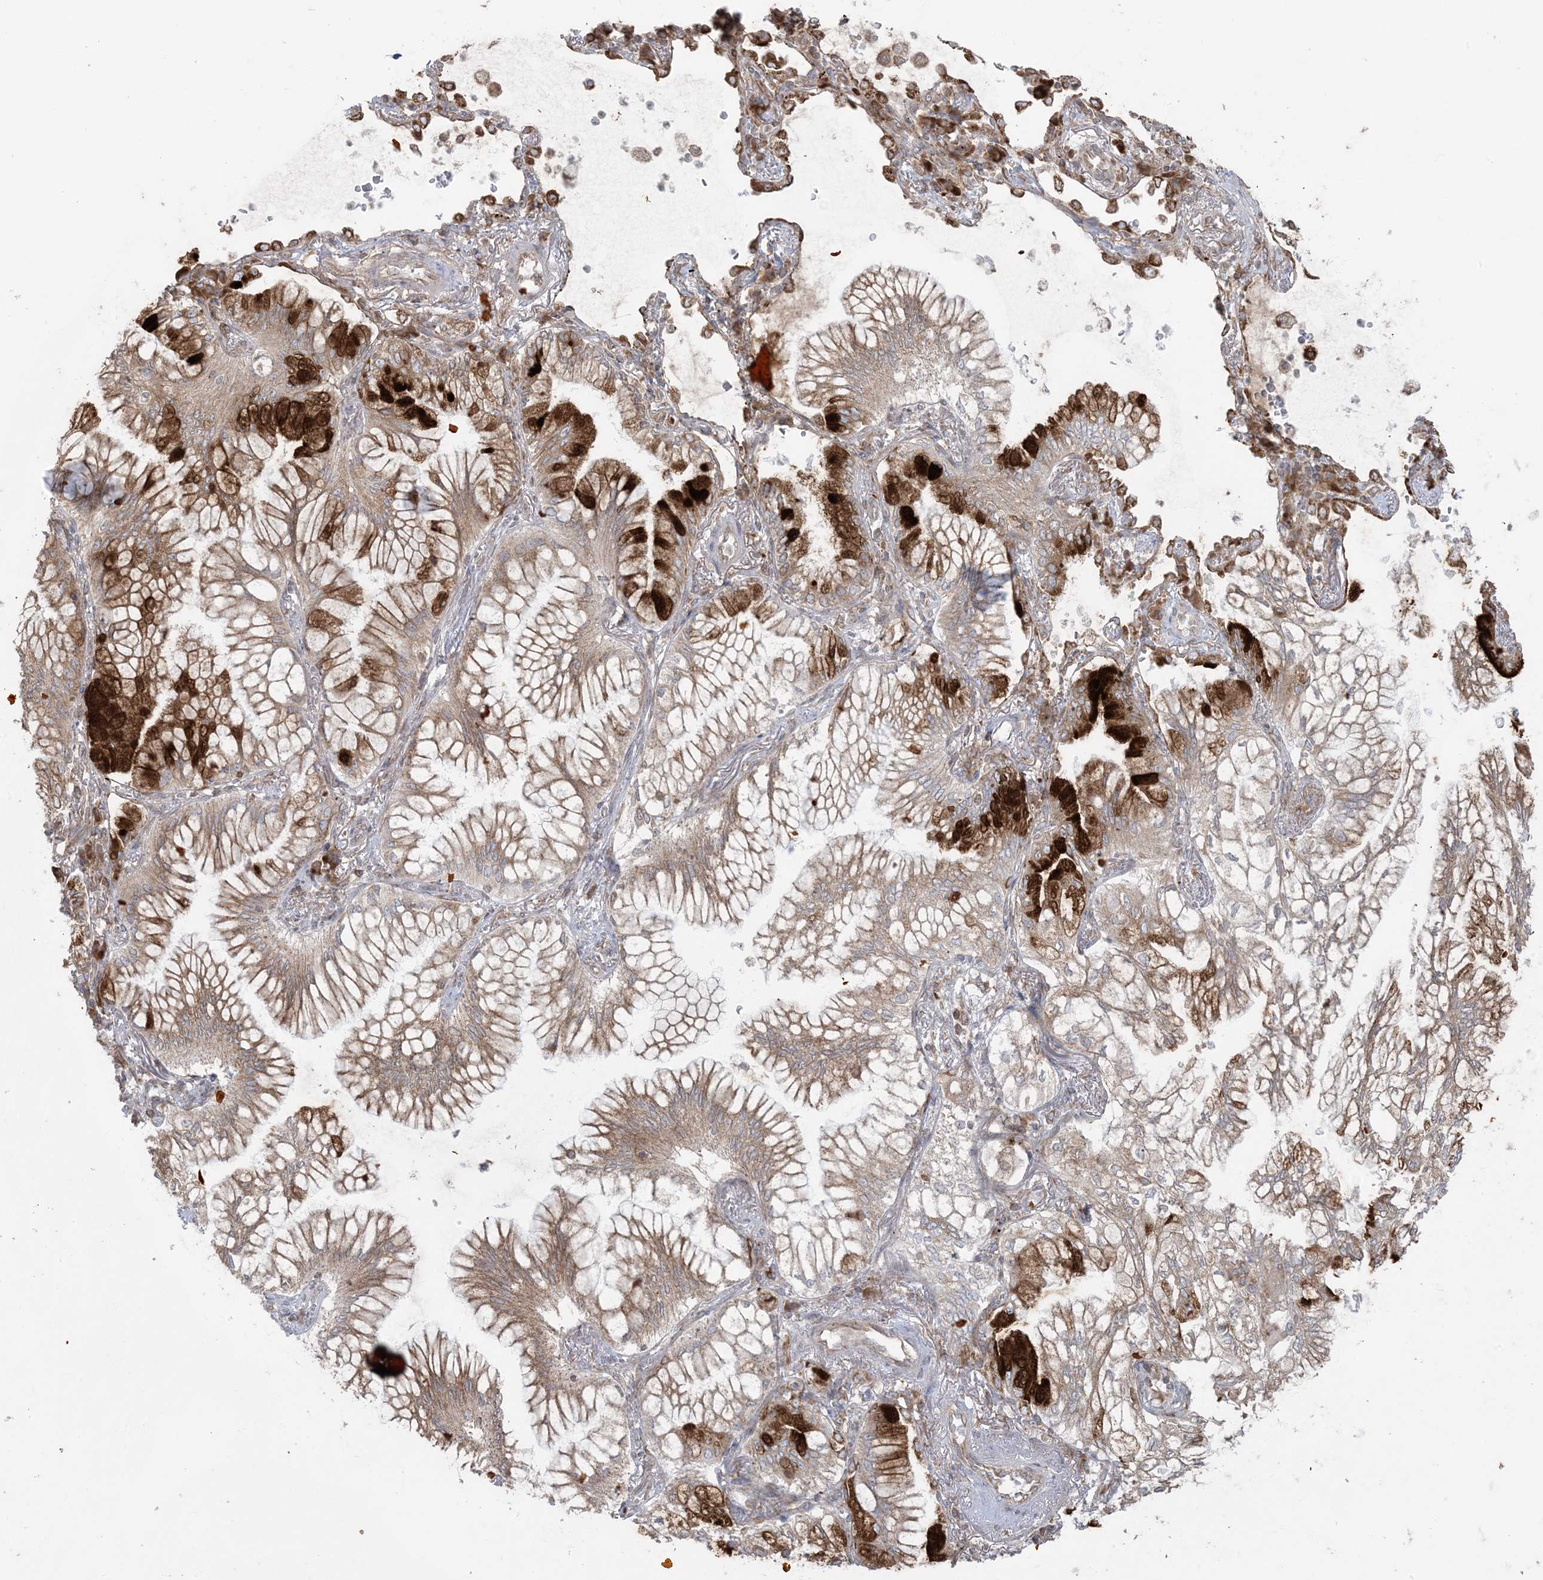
{"staining": {"intensity": "strong", "quantity": "25%-75%", "location": "cytoplasmic/membranous"}, "tissue": "lung cancer", "cell_type": "Tumor cells", "image_type": "cancer", "snomed": [{"axis": "morphology", "description": "Adenocarcinoma, NOS"}, {"axis": "topography", "description": "Lung"}], "caption": "Lung adenocarcinoma stained with a brown dye shows strong cytoplasmic/membranous positive staining in about 25%-75% of tumor cells.", "gene": "UBXN4", "patient": {"sex": "female", "age": 70}}